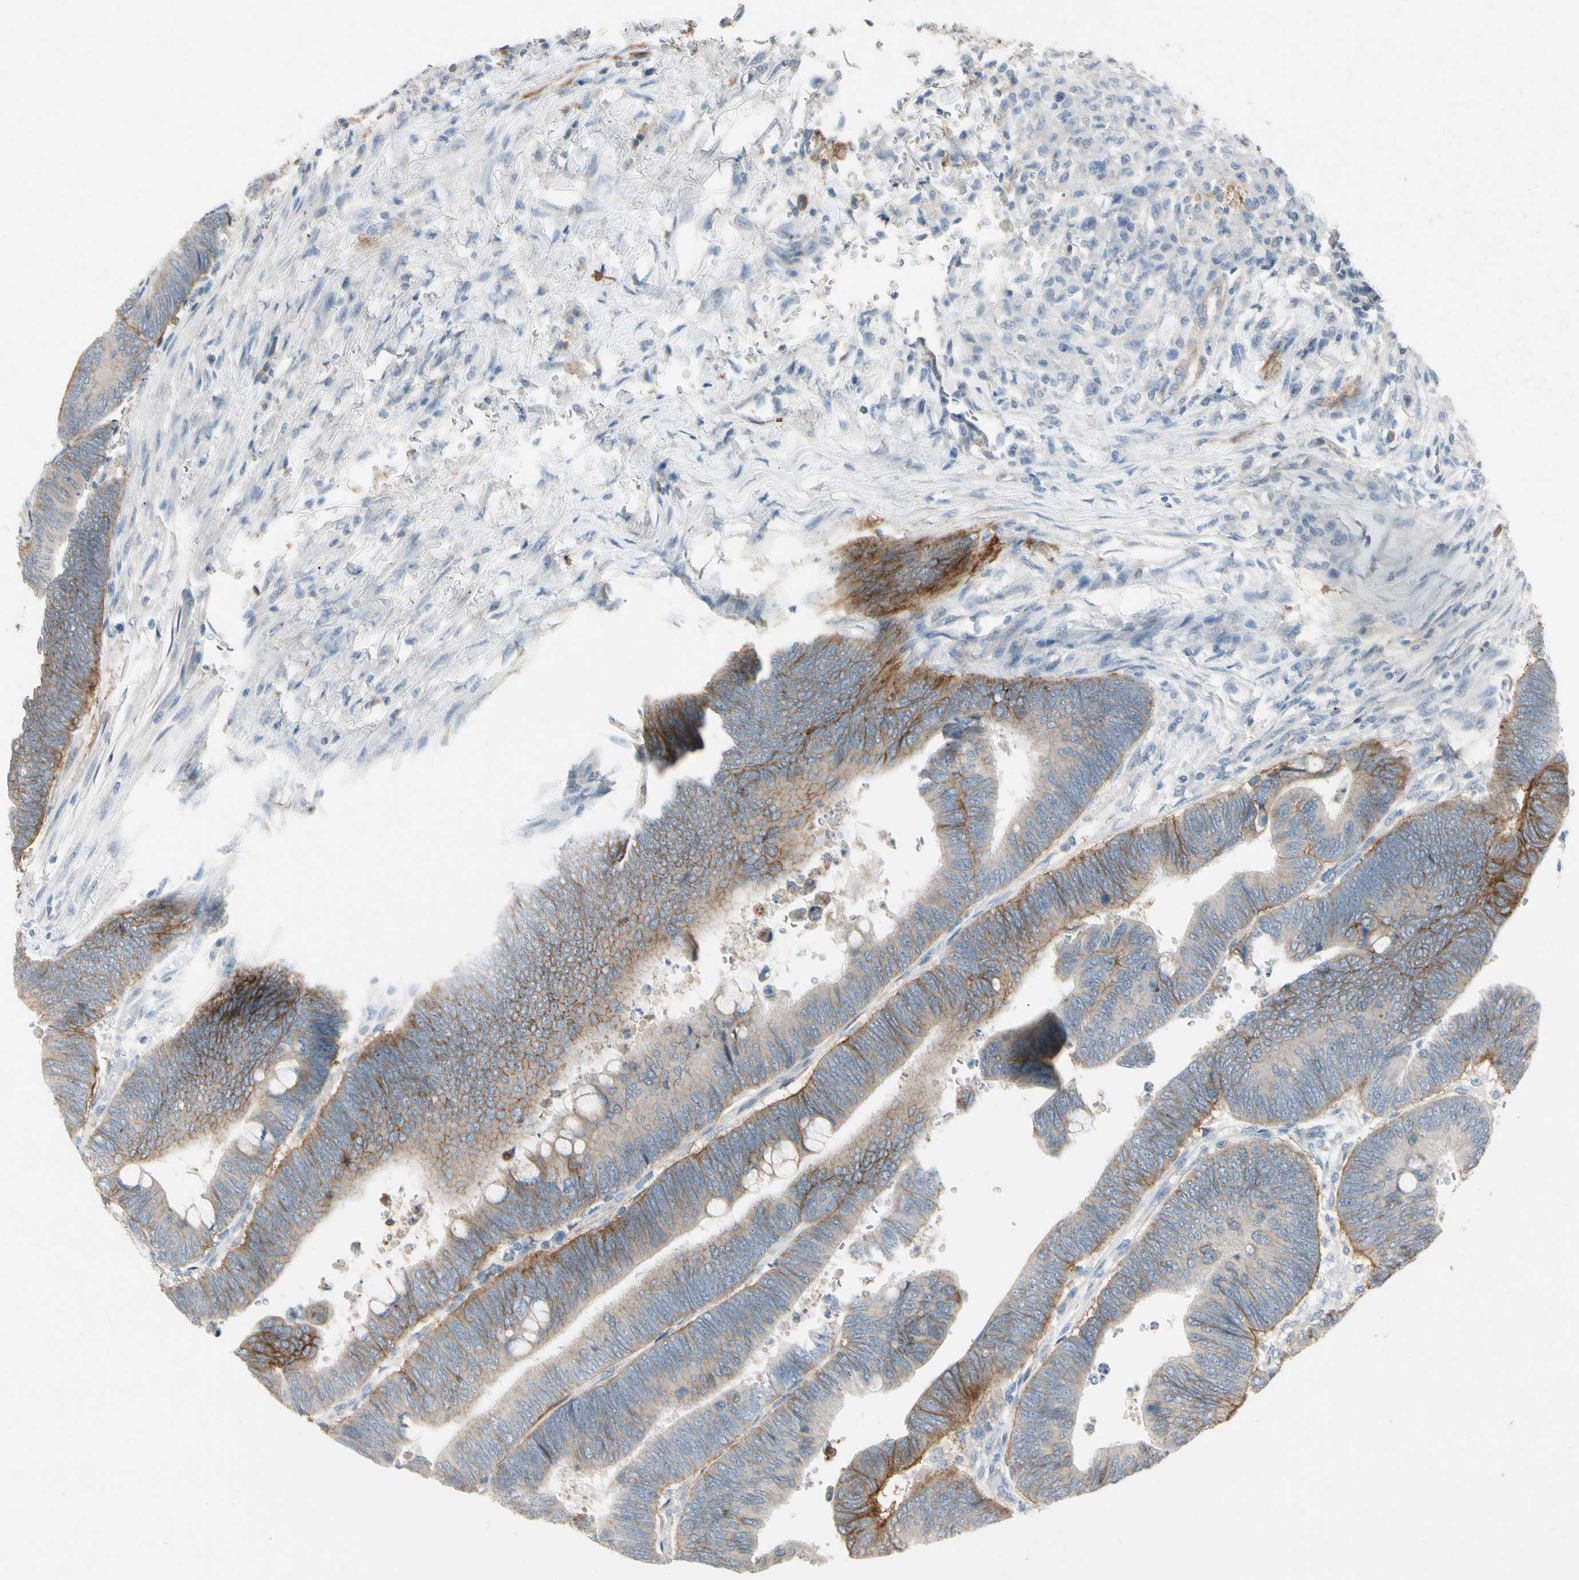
{"staining": {"intensity": "moderate", "quantity": ">75%", "location": "cytoplasmic/membranous"}, "tissue": "colorectal cancer", "cell_type": "Tumor cells", "image_type": "cancer", "snomed": [{"axis": "morphology", "description": "Normal tissue, NOS"}, {"axis": "morphology", "description": "Adenocarcinoma, NOS"}, {"axis": "topography", "description": "Rectum"}, {"axis": "topography", "description": "Peripheral nerve tissue"}], "caption": "Immunohistochemical staining of human adenocarcinoma (colorectal) reveals medium levels of moderate cytoplasmic/membranous staining in about >75% of tumor cells.", "gene": "ITGA3", "patient": {"sex": "male", "age": 92}}